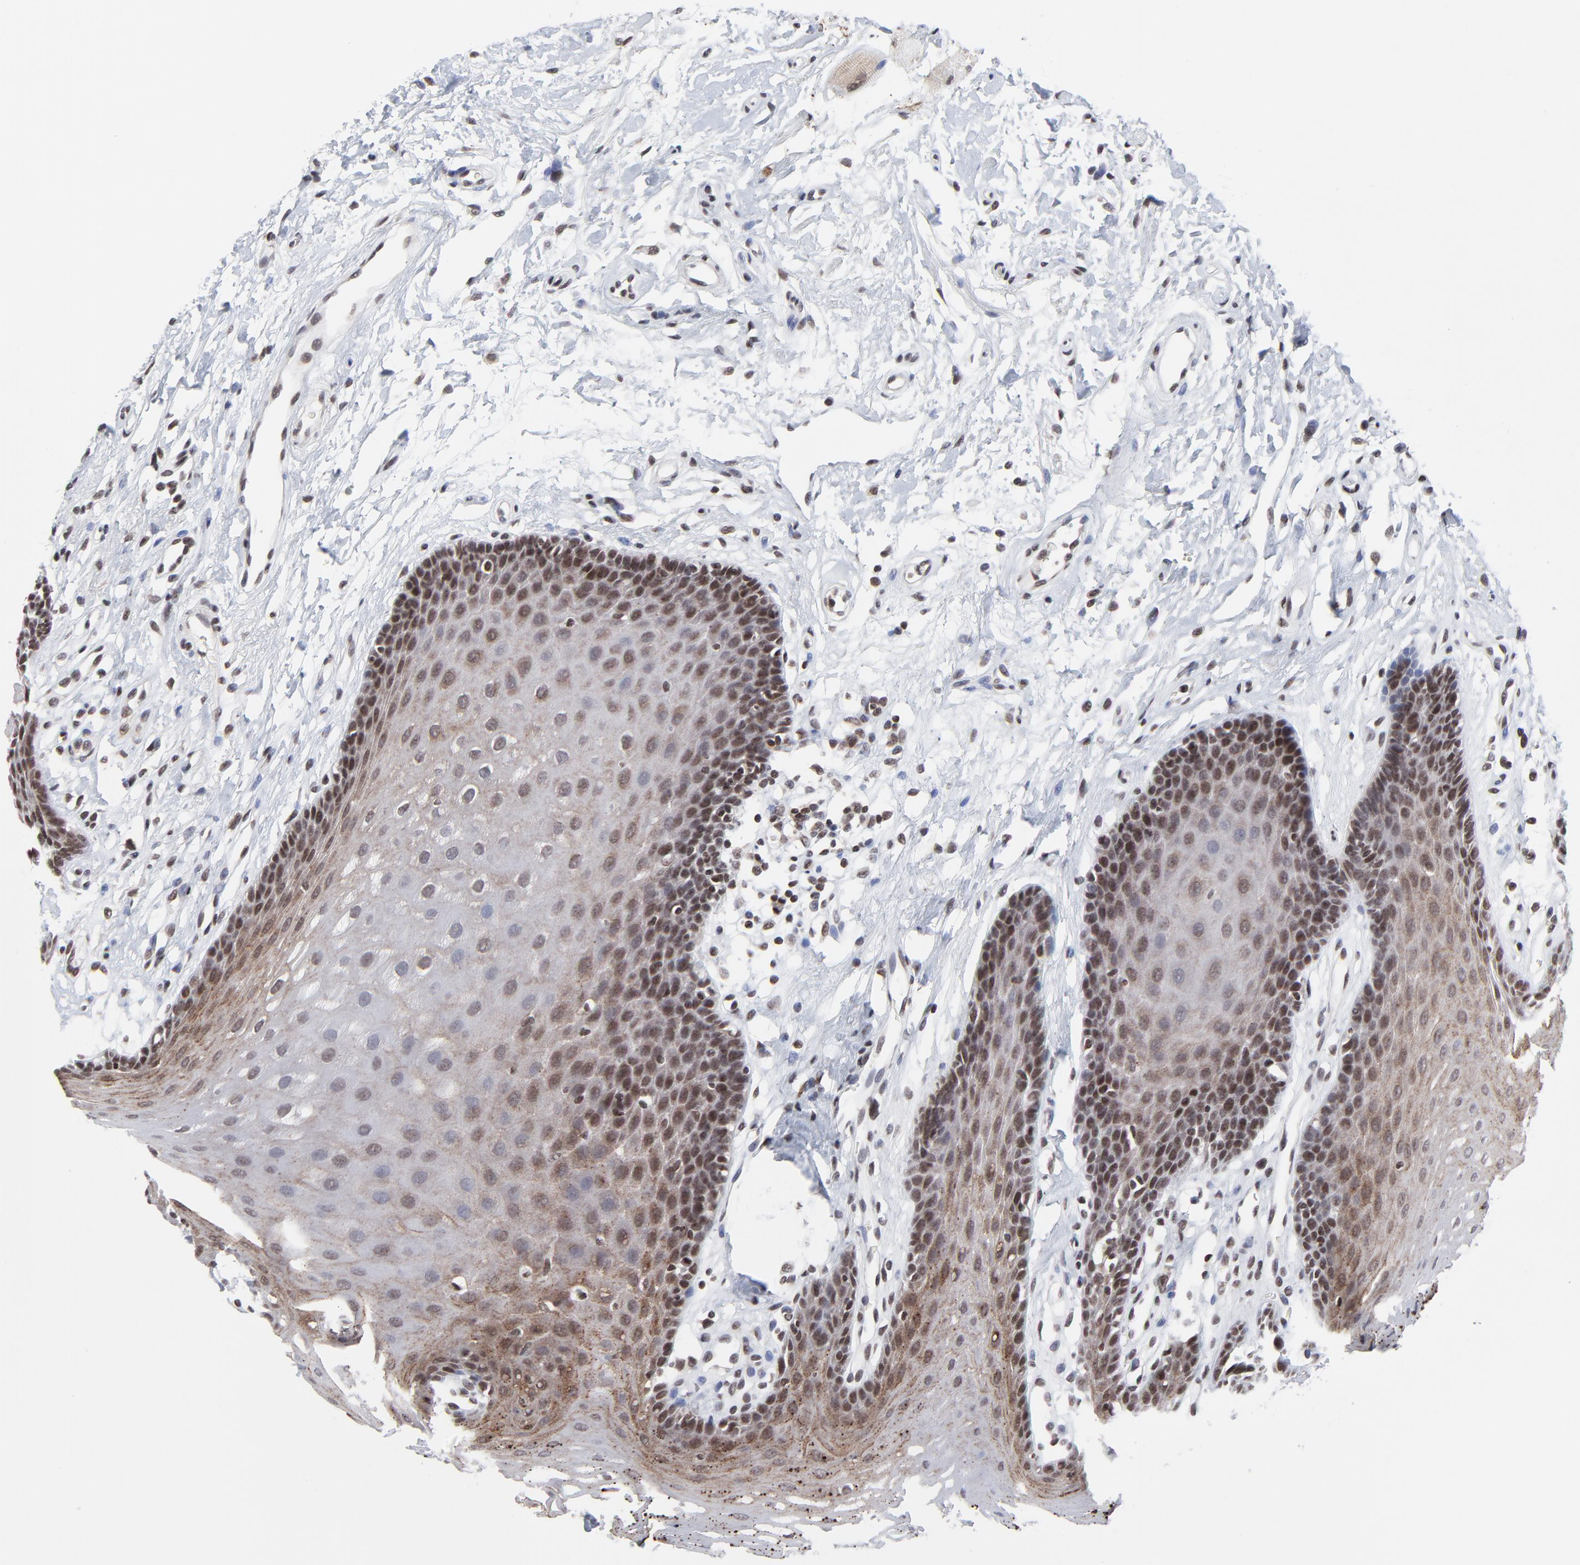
{"staining": {"intensity": "moderate", "quantity": "25%-75%", "location": "nuclear"}, "tissue": "oral mucosa", "cell_type": "Squamous epithelial cells", "image_type": "normal", "snomed": [{"axis": "morphology", "description": "Normal tissue, NOS"}, {"axis": "topography", "description": "Oral tissue"}], "caption": "A high-resolution micrograph shows IHC staining of normal oral mucosa, which shows moderate nuclear positivity in about 25%-75% of squamous epithelial cells.", "gene": "ZNF777", "patient": {"sex": "male", "age": 62}}